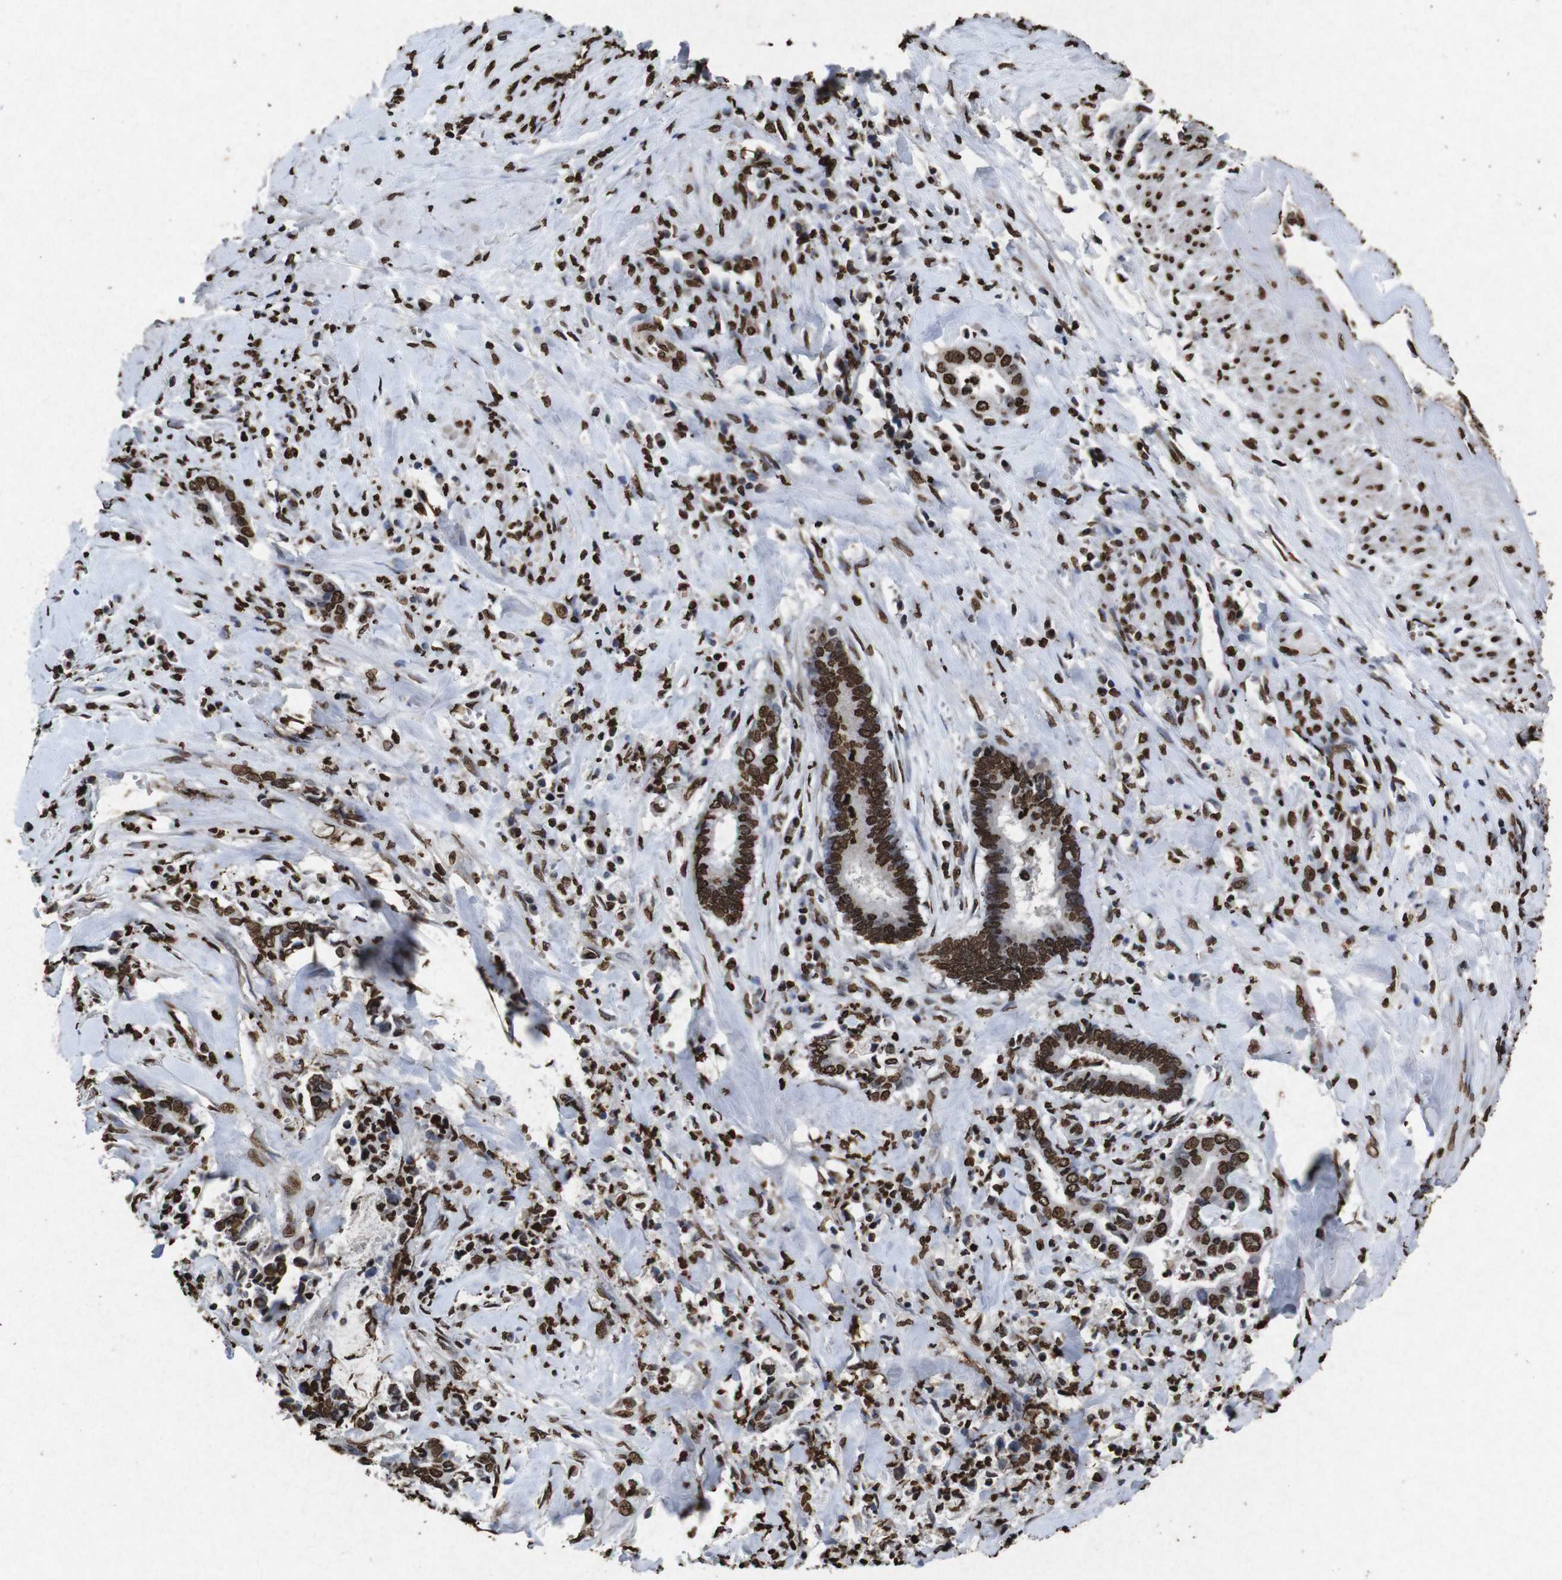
{"staining": {"intensity": "strong", "quantity": ">75%", "location": "nuclear"}, "tissue": "cervical cancer", "cell_type": "Tumor cells", "image_type": "cancer", "snomed": [{"axis": "morphology", "description": "Adenocarcinoma, NOS"}, {"axis": "topography", "description": "Cervix"}], "caption": "IHC photomicrograph of human adenocarcinoma (cervical) stained for a protein (brown), which demonstrates high levels of strong nuclear expression in about >75% of tumor cells.", "gene": "MDM2", "patient": {"sex": "female", "age": 44}}